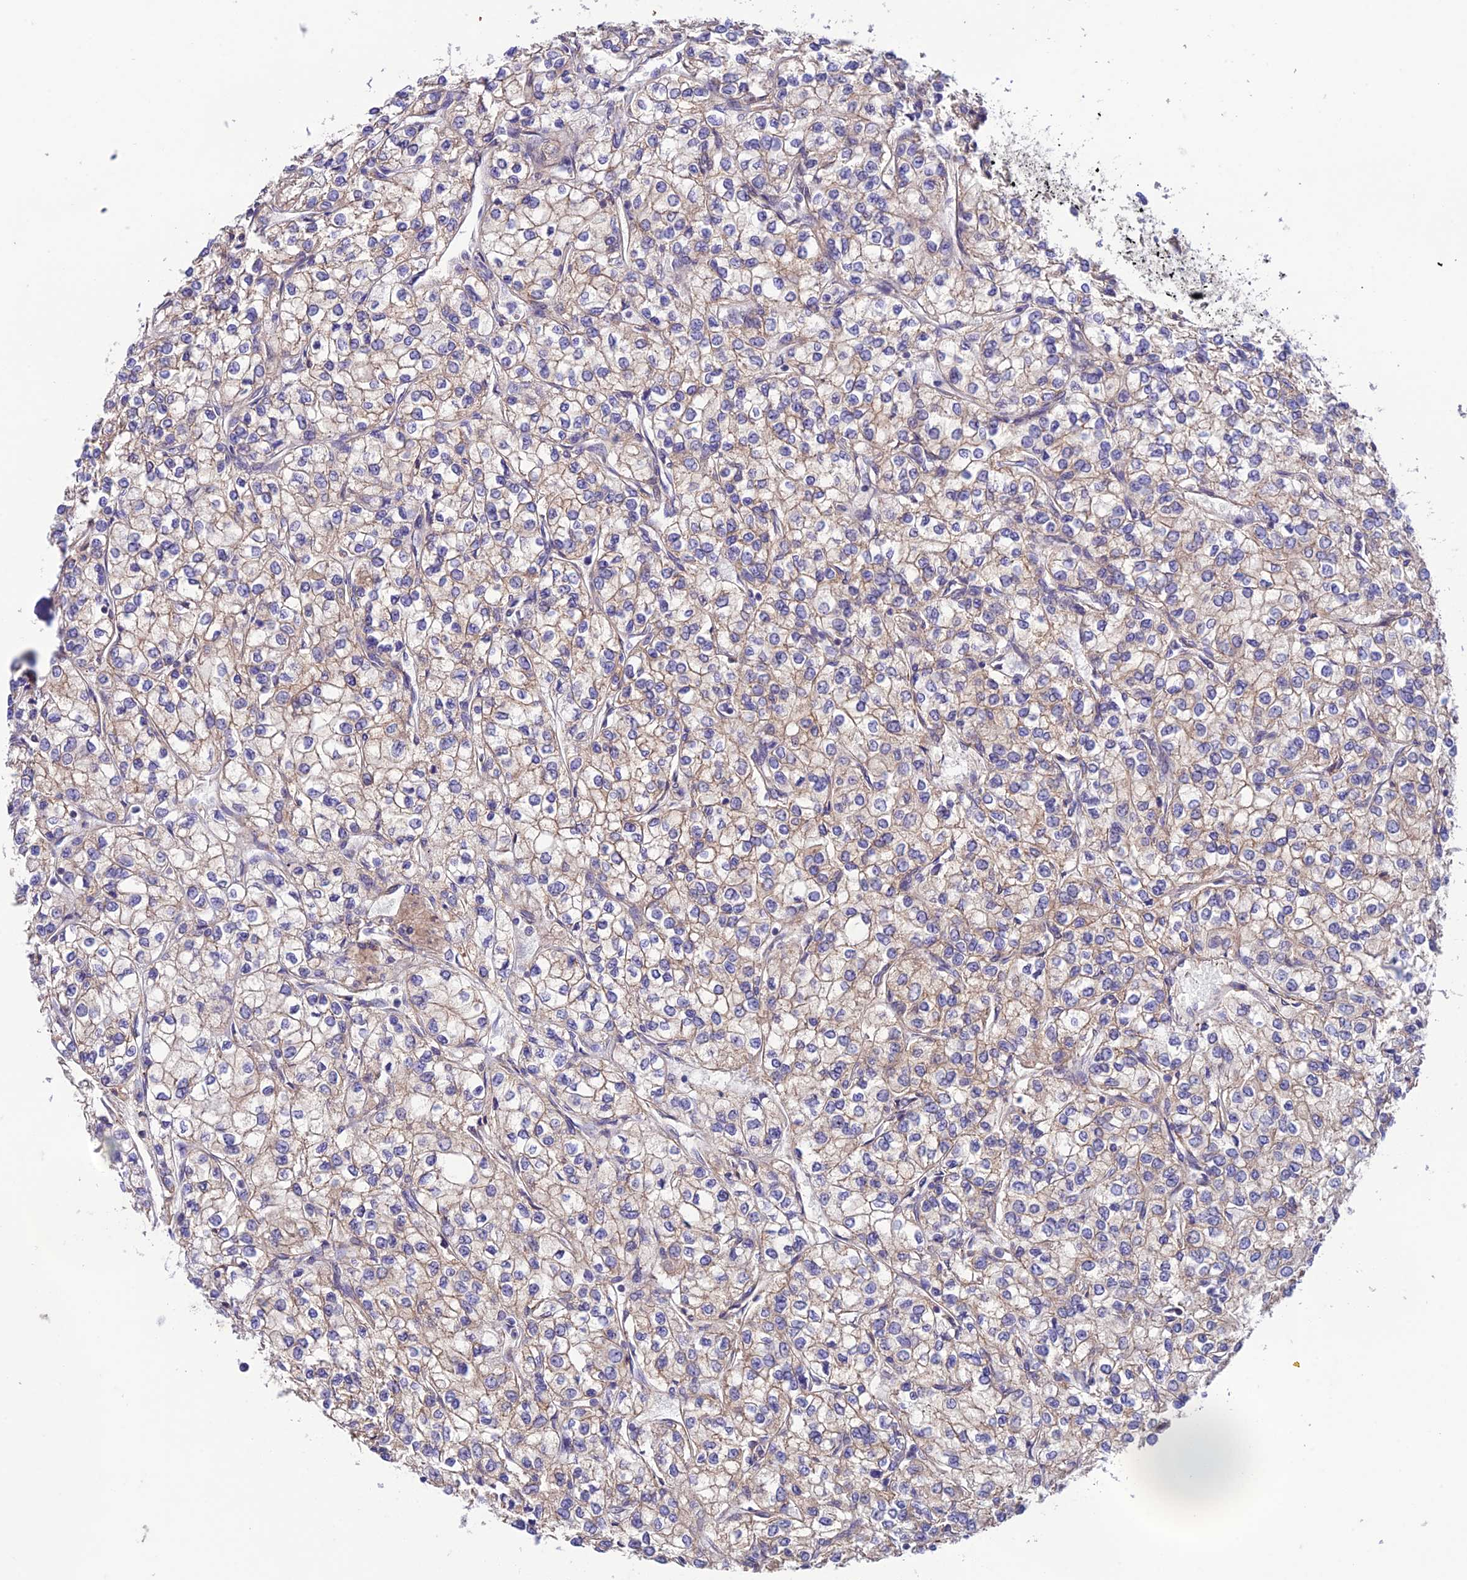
{"staining": {"intensity": "weak", "quantity": "25%-75%", "location": "cytoplasmic/membranous"}, "tissue": "renal cancer", "cell_type": "Tumor cells", "image_type": "cancer", "snomed": [{"axis": "morphology", "description": "Adenocarcinoma, NOS"}, {"axis": "topography", "description": "Kidney"}], "caption": "Adenocarcinoma (renal) tissue shows weak cytoplasmic/membranous staining in about 25%-75% of tumor cells", "gene": "BRME1", "patient": {"sex": "male", "age": 80}}